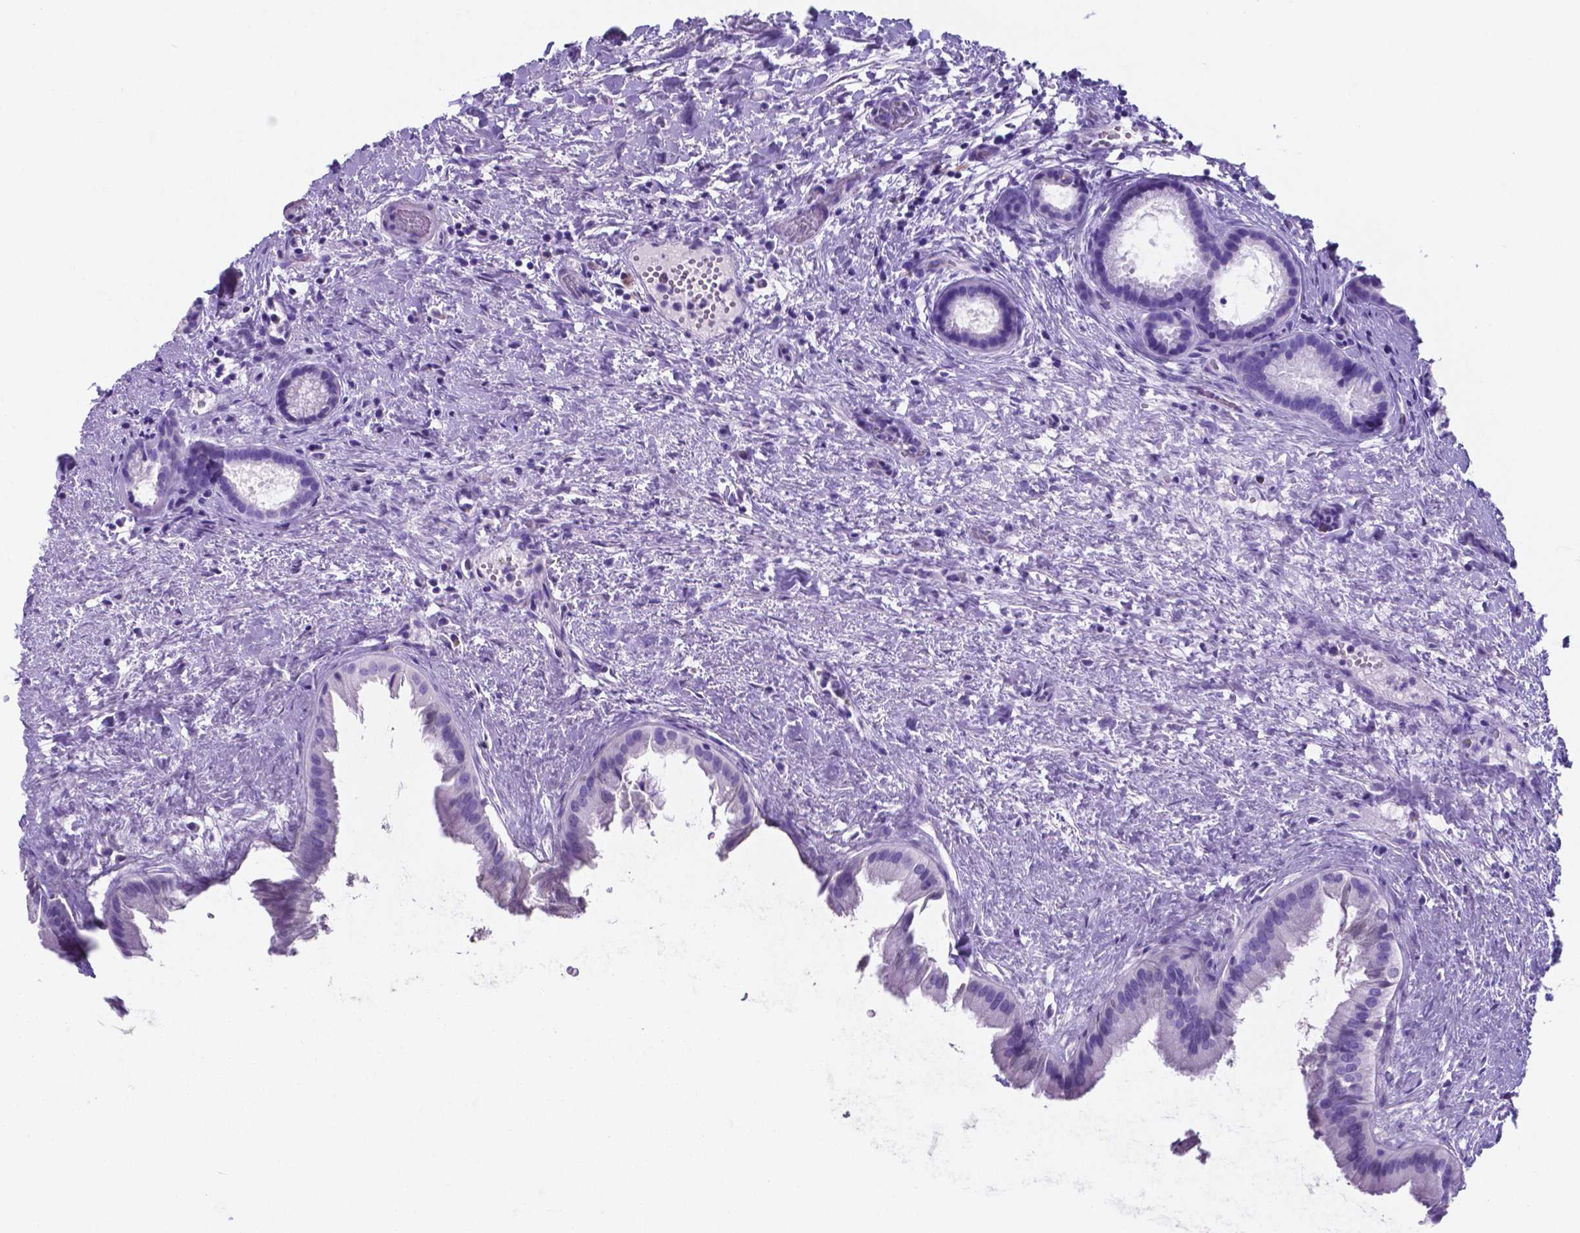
{"staining": {"intensity": "negative", "quantity": "none", "location": "none"}, "tissue": "gallbladder", "cell_type": "Glandular cells", "image_type": "normal", "snomed": [{"axis": "morphology", "description": "Normal tissue, NOS"}, {"axis": "topography", "description": "Gallbladder"}], "caption": "Human gallbladder stained for a protein using immunohistochemistry (IHC) reveals no staining in glandular cells.", "gene": "DNAAF8", "patient": {"sex": "male", "age": 70}}